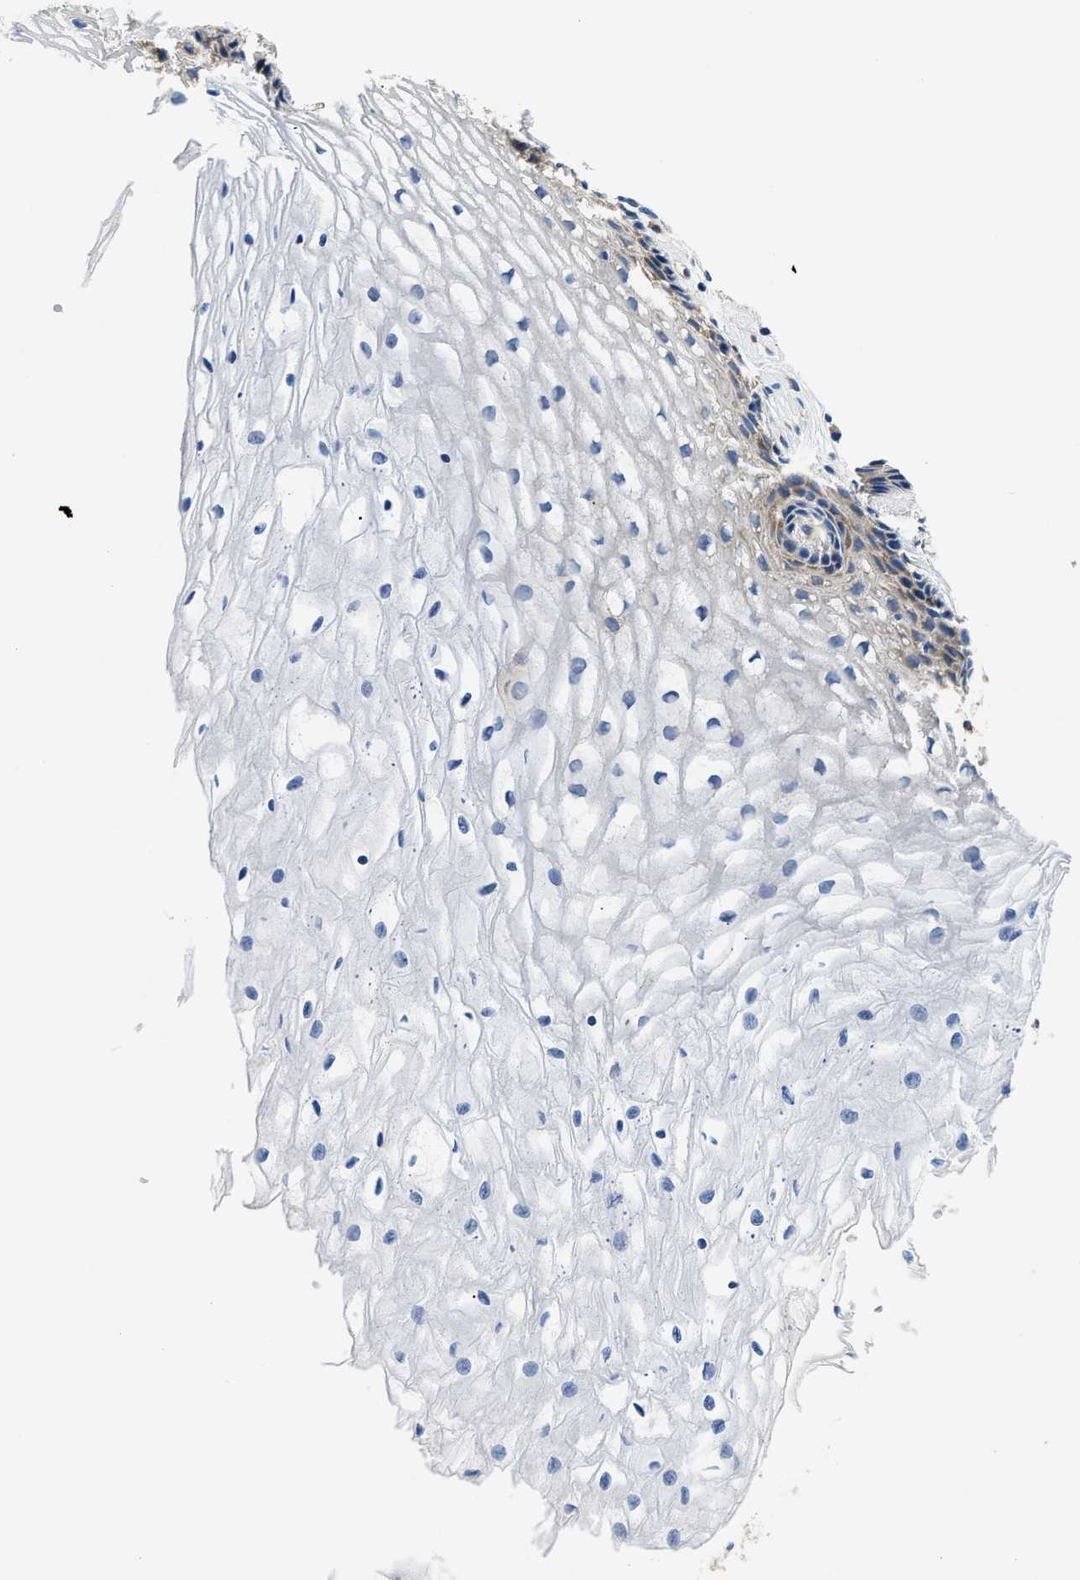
{"staining": {"intensity": "moderate", "quantity": "25%-75%", "location": "cytoplasmic/membranous"}, "tissue": "cervix", "cell_type": "Glandular cells", "image_type": "normal", "snomed": [{"axis": "morphology", "description": "Normal tissue, NOS"}, {"axis": "topography", "description": "Cervix"}], "caption": "A histopathology image of cervix stained for a protein shows moderate cytoplasmic/membranous brown staining in glandular cells. The protein of interest is stained brown, and the nuclei are stained in blue (DAB IHC with brightfield microscopy, high magnification).", "gene": "CSDE1", "patient": {"sex": "female", "age": 77}}